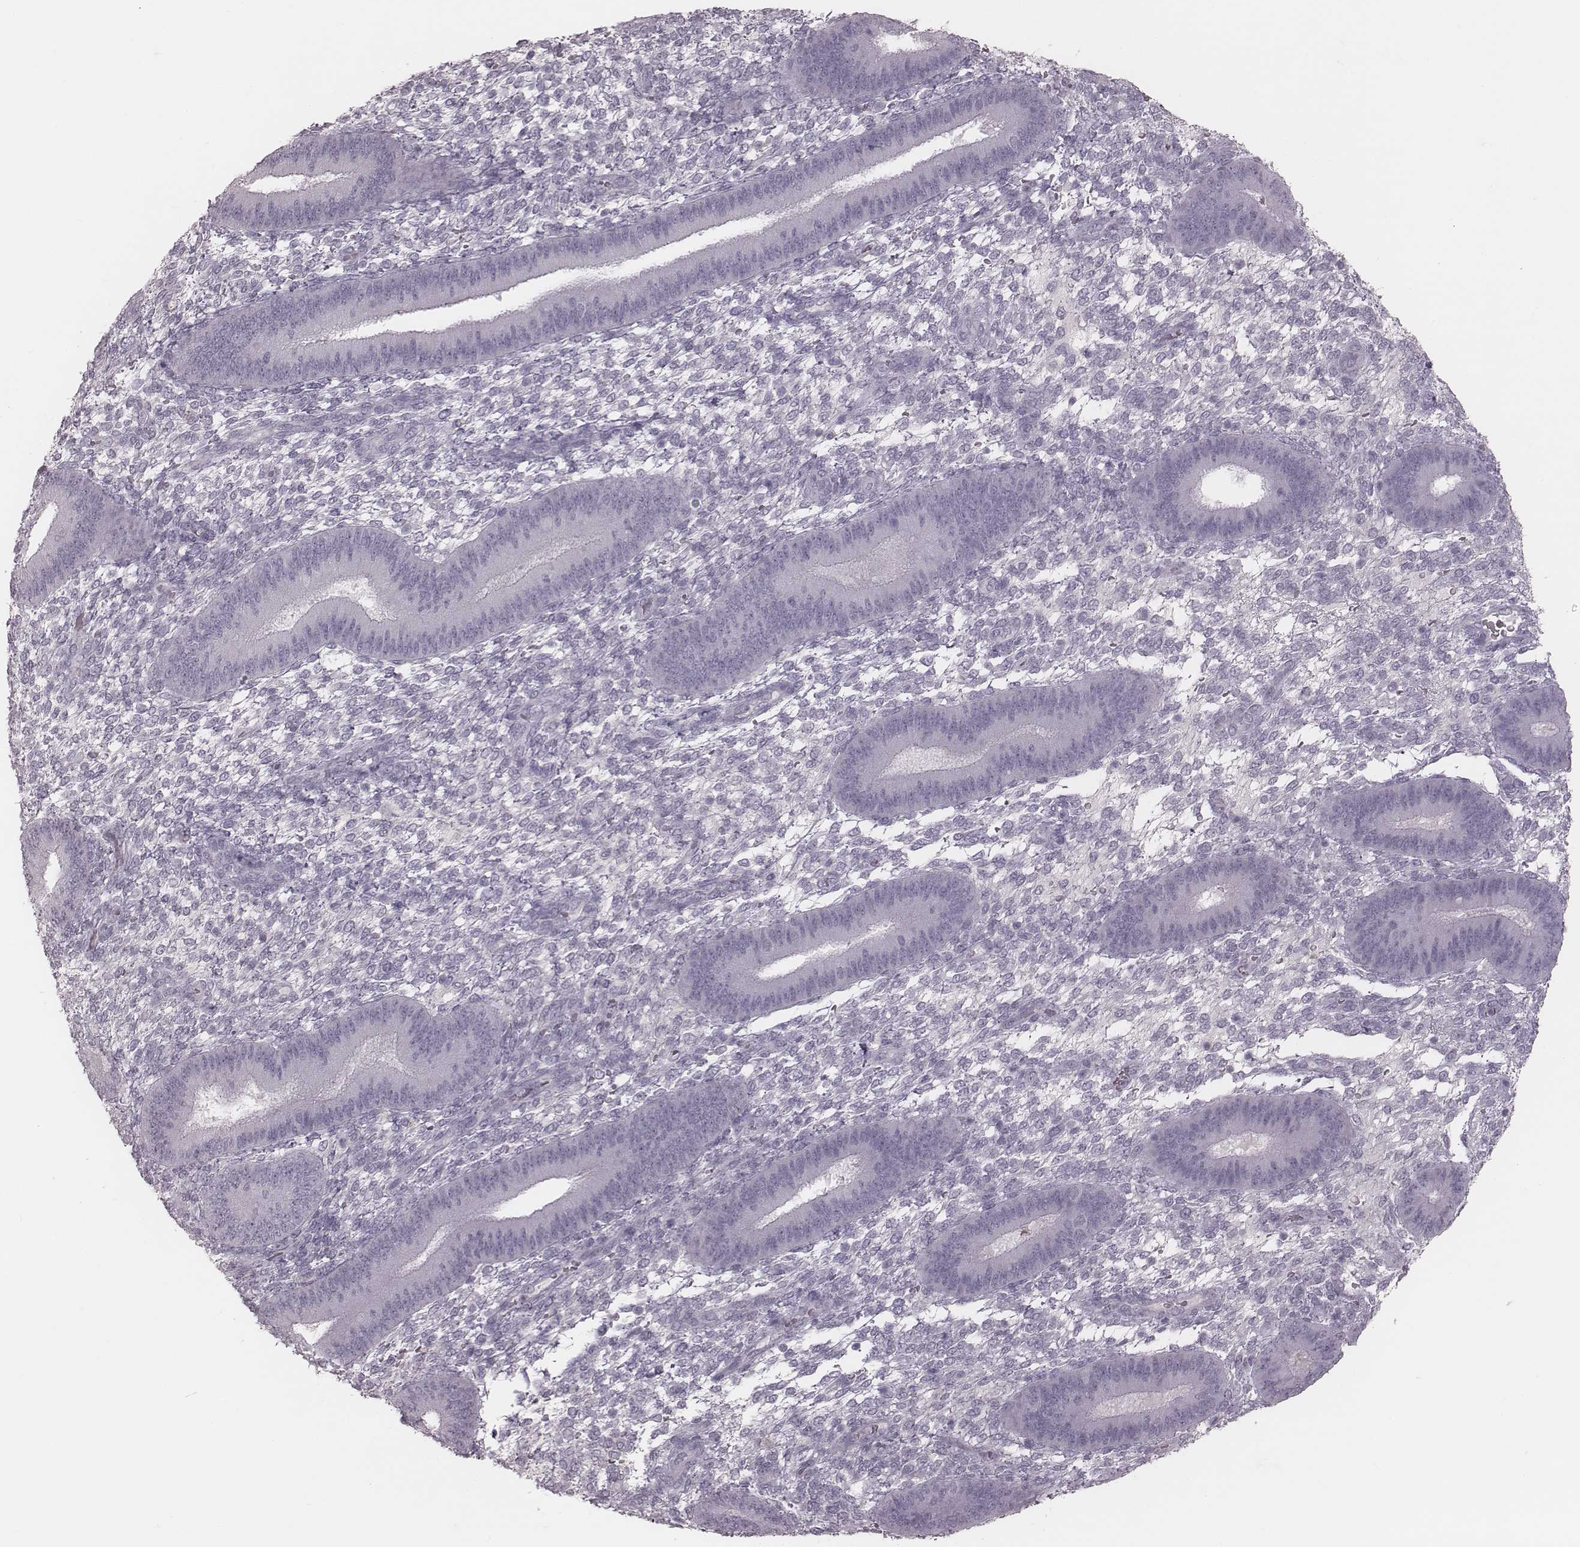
{"staining": {"intensity": "negative", "quantity": "none", "location": "none"}, "tissue": "endometrium", "cell_type": "Cells in endometrial stroma", "image_type": "normal", "snomed": [{"axis": "morphology", "description": "Normal tissue, NOS"}, {"axis": "topography", "description": "Endometrium"}], "caption": "High power microscopy histopathology image of an immunohistochemistry micrograph of normal endometrium, revealing no significant staining in cells in endometrial stroma.", "gene": "PDCD1", "patient": {"sex": "female", "age": 39}}